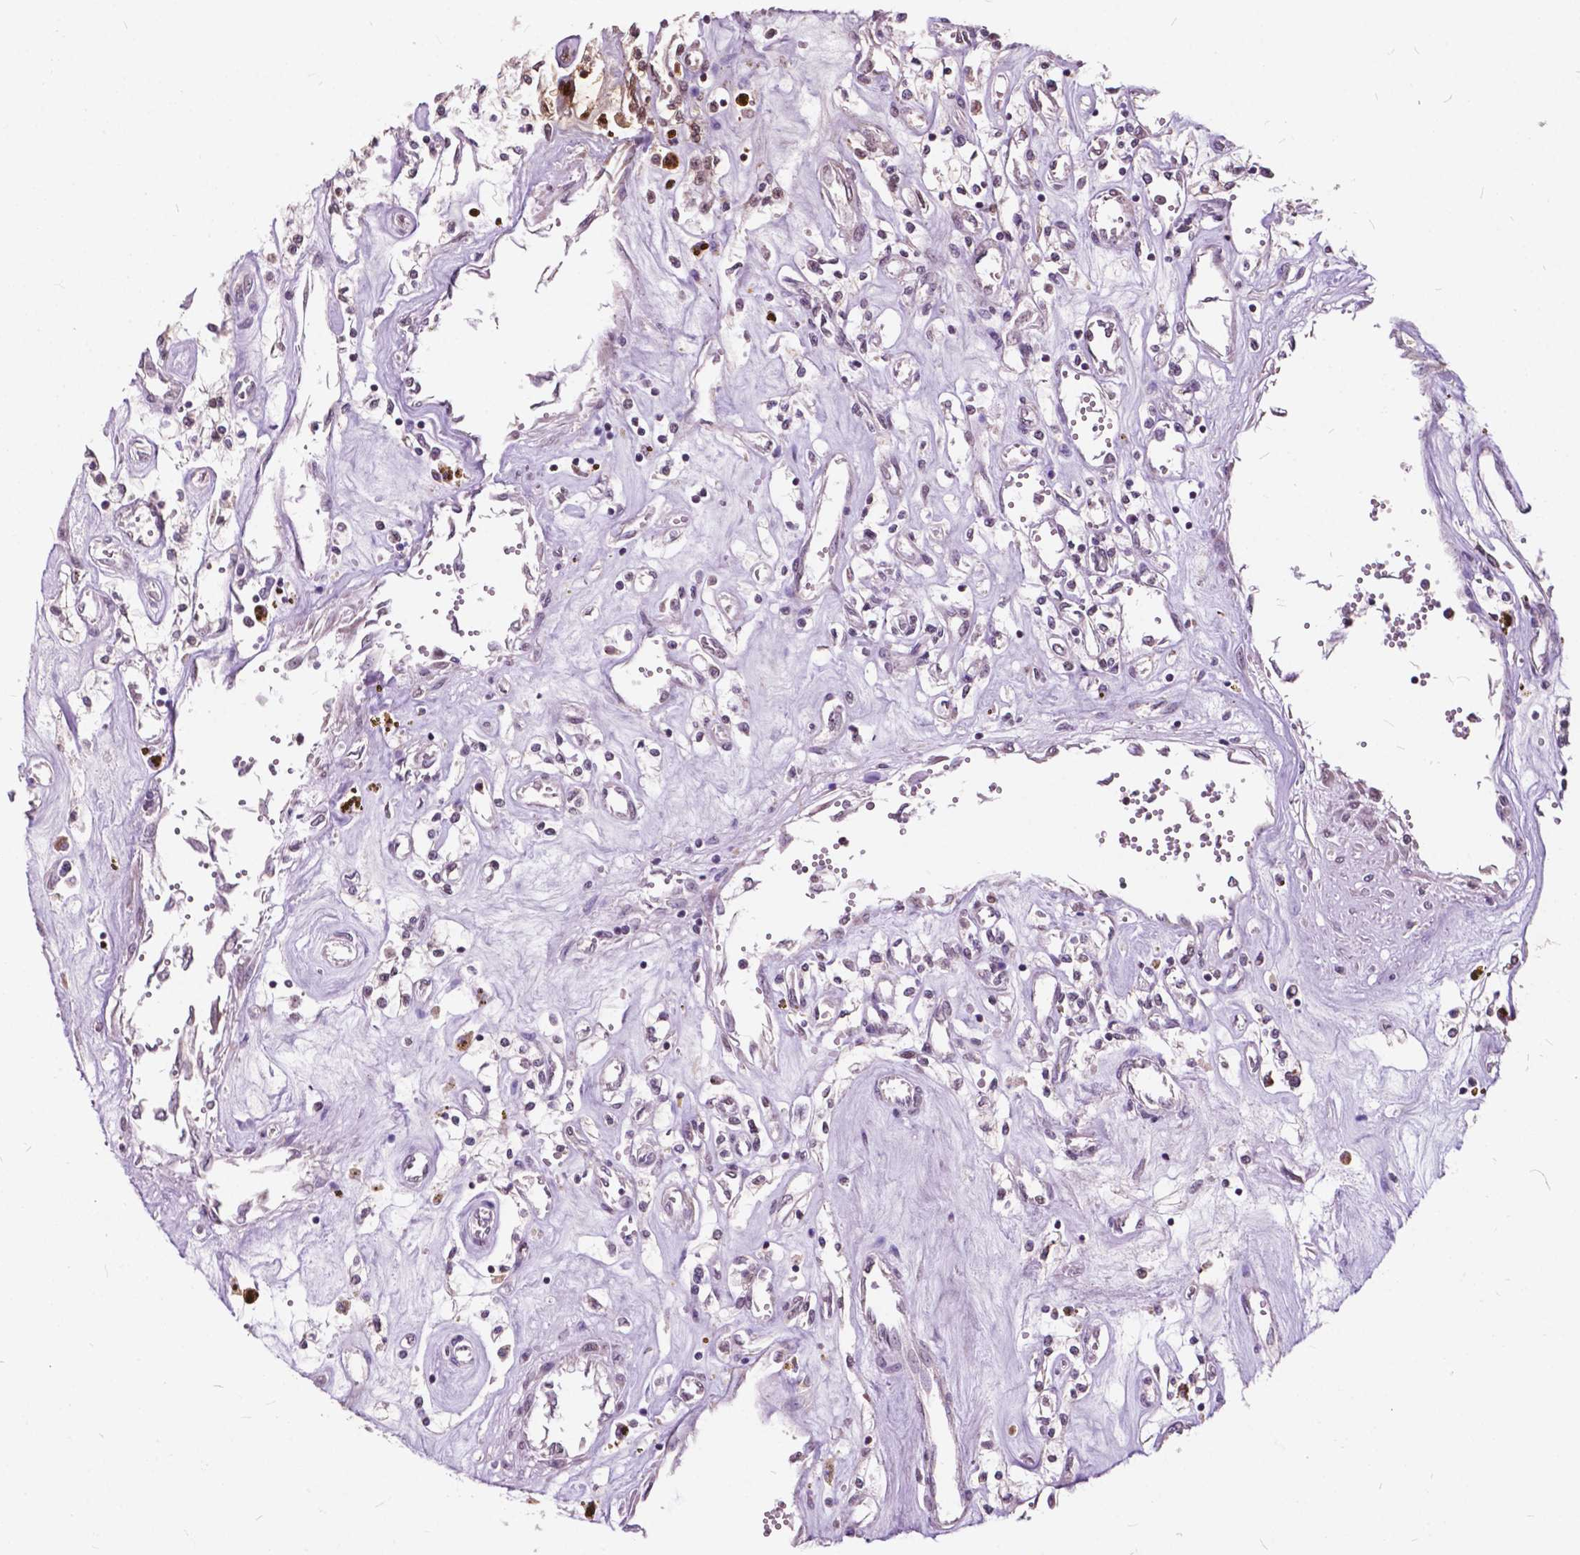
{"staining": {"intensity": "weak", "quantity": "25%-75%", "location": "nuclear"}, "tissue": "renal cancer", "cell_type": "Tumor cells", "image_type": "cancer", "snomed": [{"axis": "morphology", "description": "Adenocarcinoma, NOS"}, {"axis": "topography", "description": "Kidney"}], "caption": "Adenocarcinoma (renal) stained for a protein displays weak nuclear positivity in tumor cells.", "gene": "MSH2", "patient": {"sex": "female", "age": 59}}